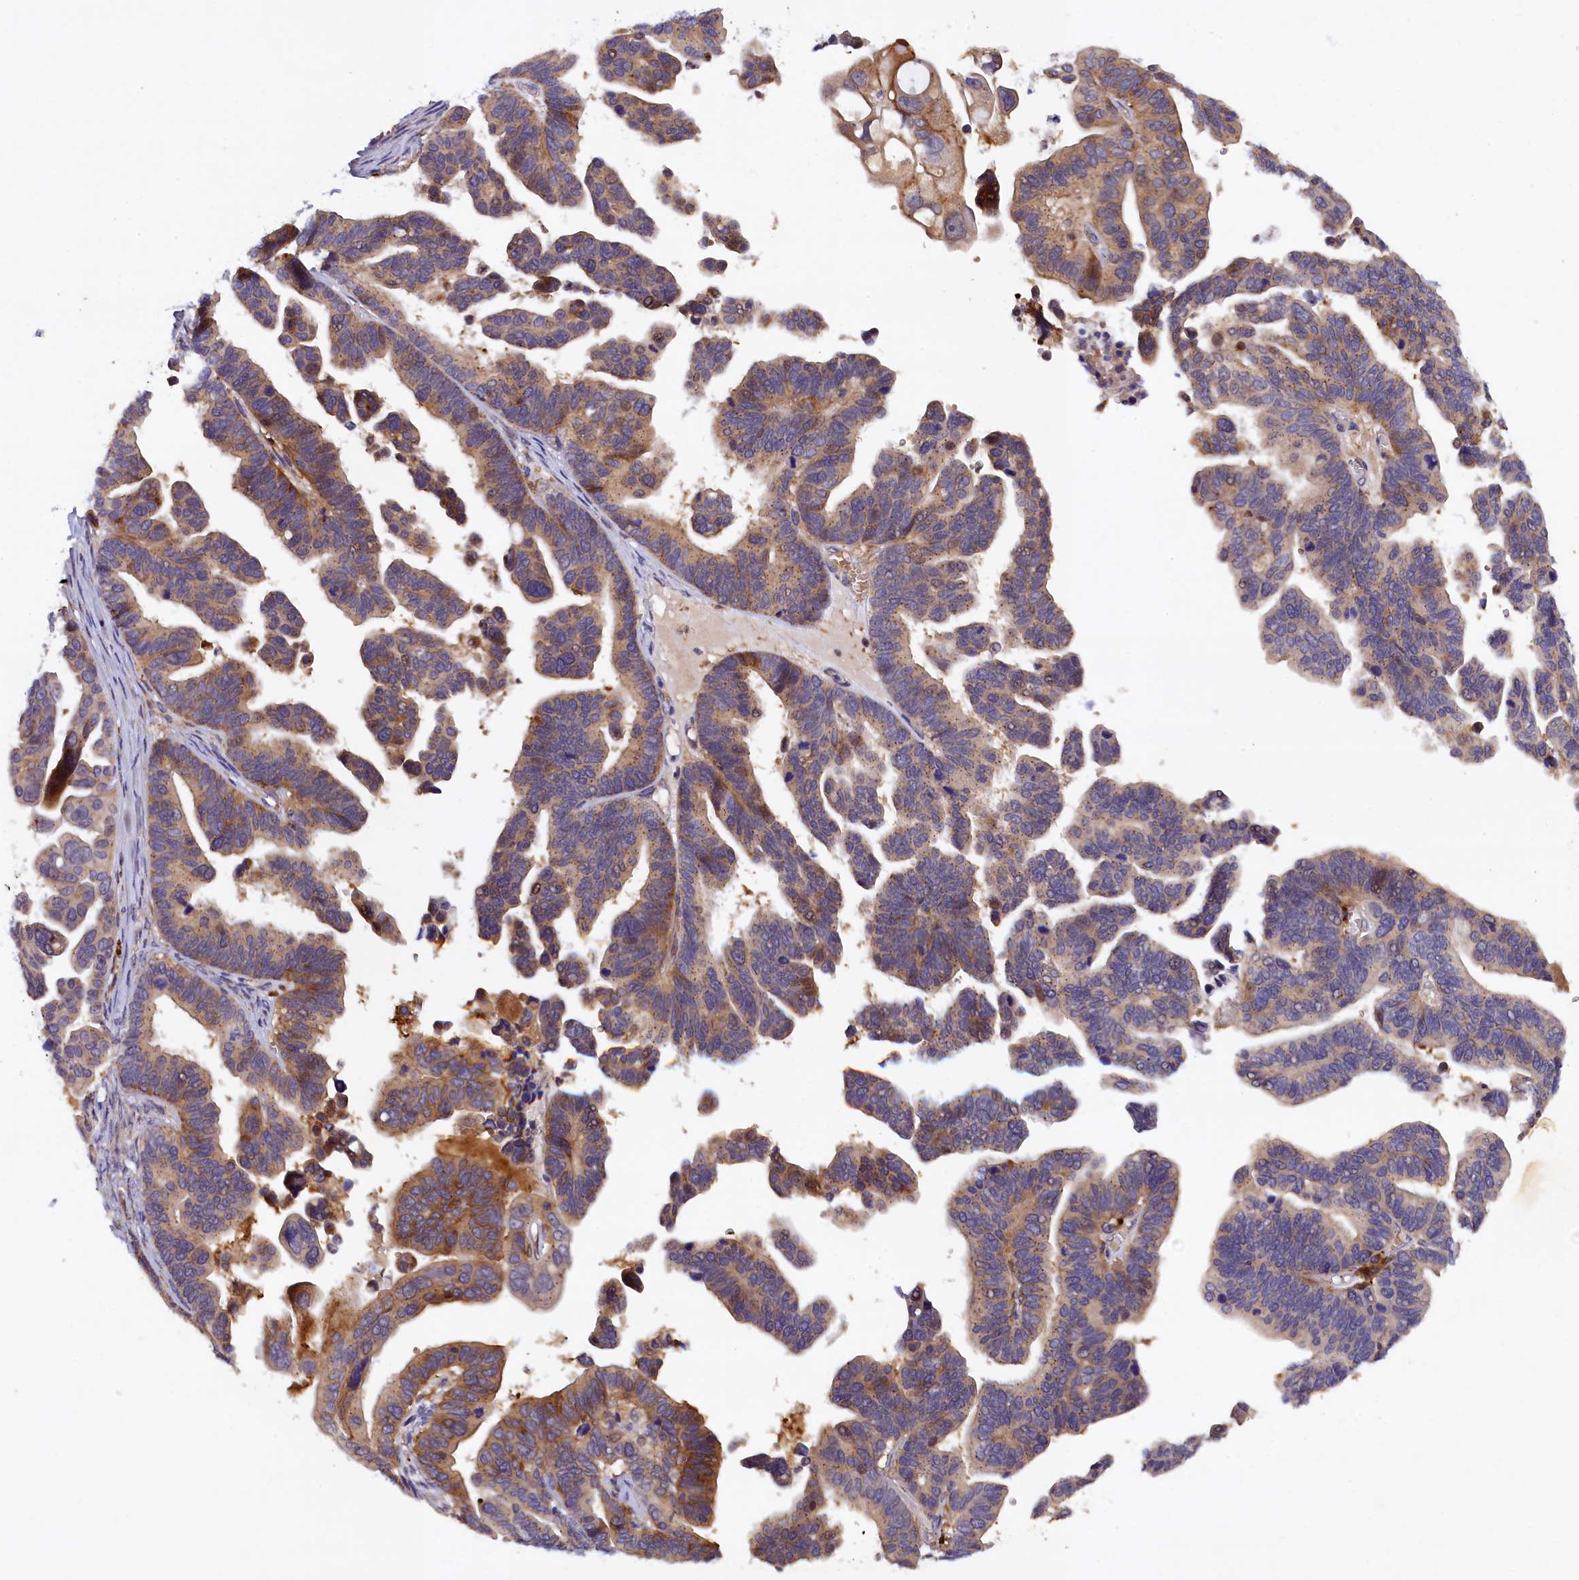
{"staining": {"intensity": "moderate", "quantity": ">75%", "location": "cytoplasmic/membranous"}, "tissue": "ovarian cancer", "cell_type": "Tumor cells", "image_type": "cancer", "snomed": [{"axis": "morphology", "description": "Cystadenocarcinoma, serous, NOS"}, {"axis": "topography", "description": "Ovary"}], "caption": "A medium amount of moderate cytoplasmic/membranous staining is seen in approximately >75% of tumor cells in ovarian serous cystadenocarcinoma tissue.", "gene": "NAIP", "patient": {"sex": "female", "age": 56}}